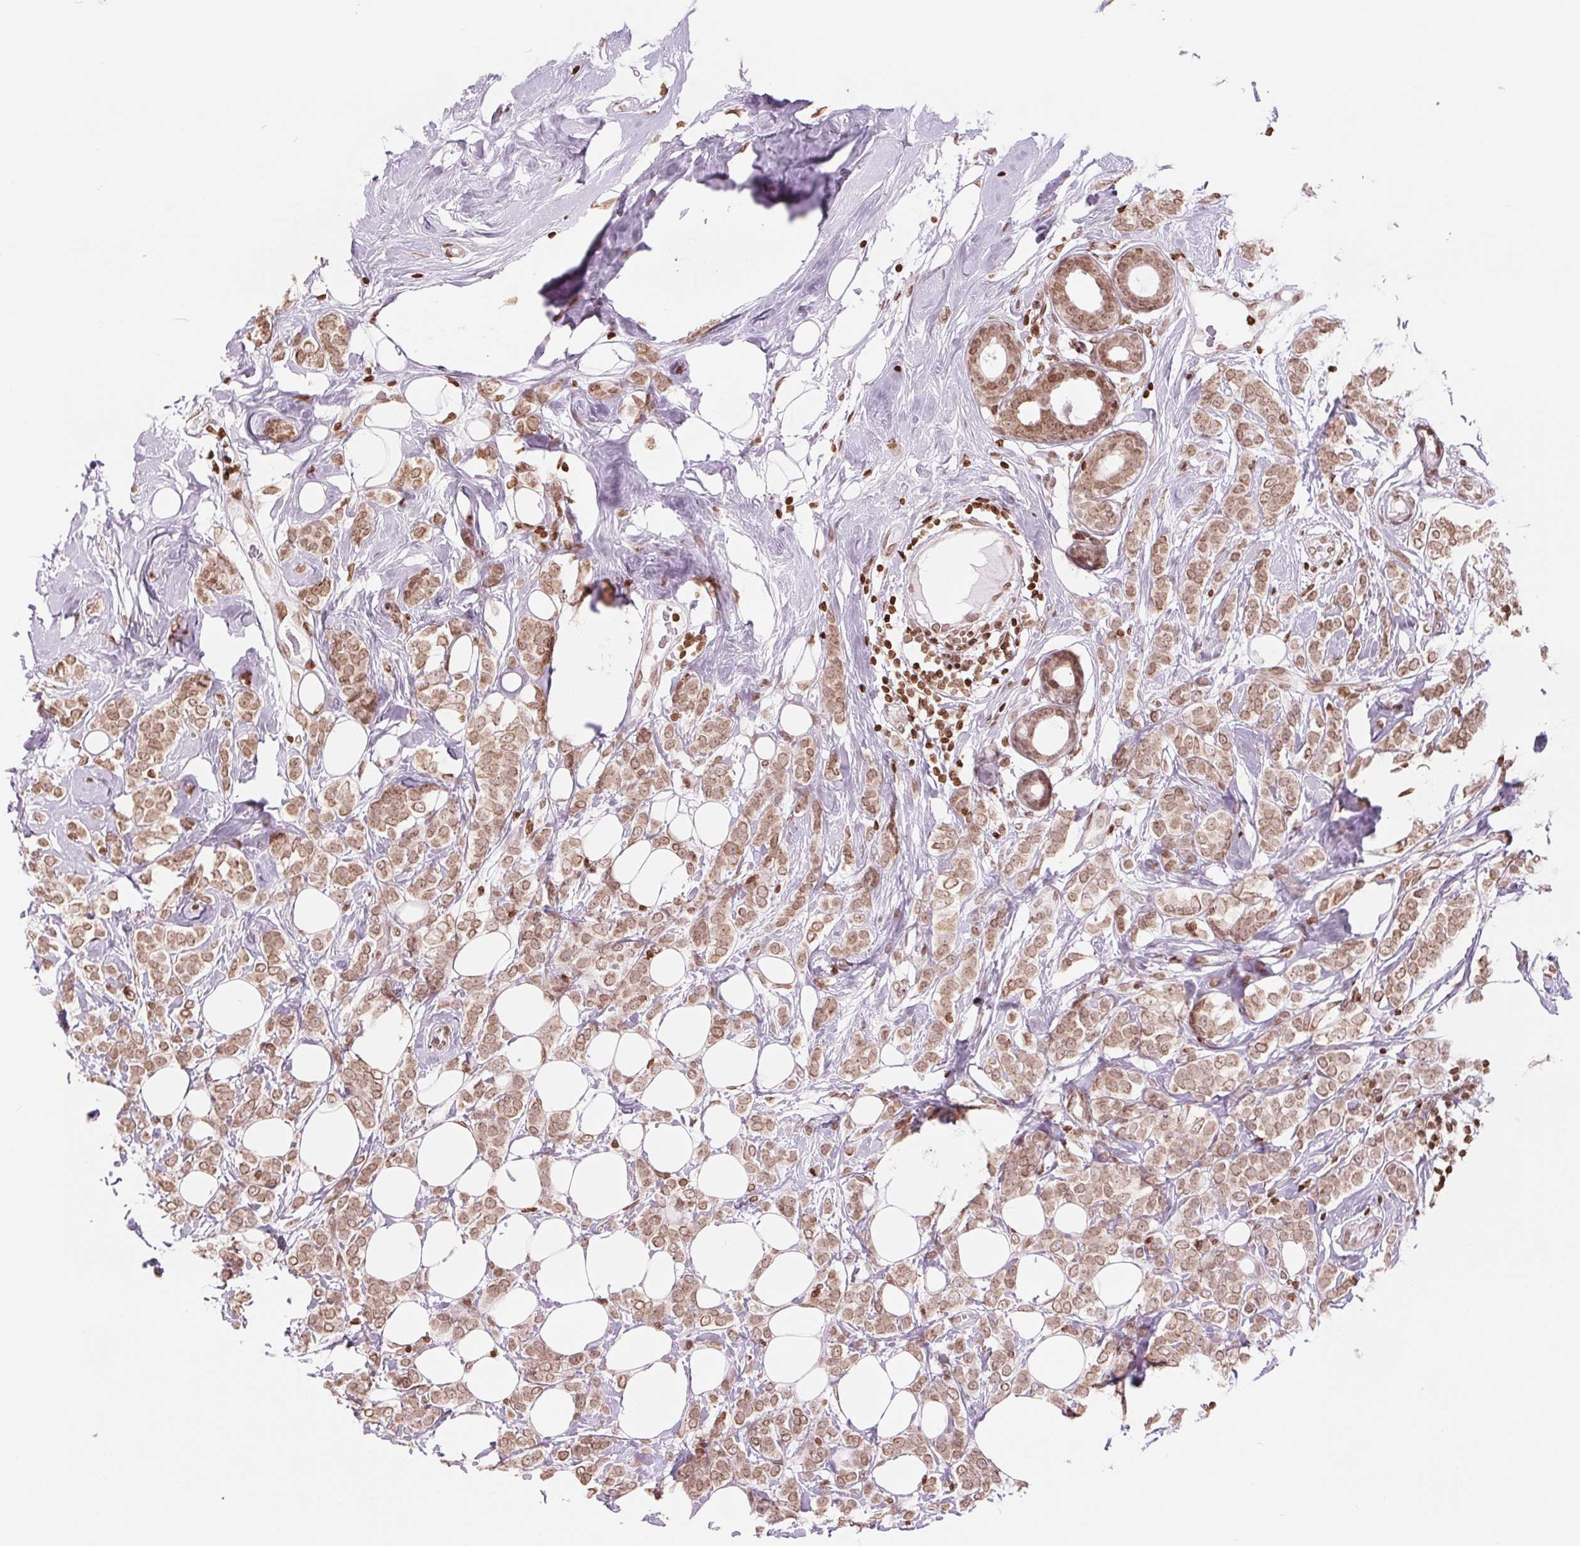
{"staining": {"intensity": "moderate", "quantity": ">75%", "location": "cytoplasmic/membranous,nuclear"}, "tissue": "breast cancer", "cell_type": "Tumor cells", "image_type": "cancer", "snomed": [{"axis": "morphology", "description": "Lobular carcinoma"}, {"axis": "topography", "description": "Breast"}], "caption": "The immunohistochemical stain shows moderate cytoplasmic/membranous and nuclear positivity in tumor cells of breast cancer tissue. (DAB (3,3'-diaminobenzidine) = brown stain, brightfield microscopy at high magnification).", "gene": "SMIM12", "patient": {"sex": "female", "age": 49}}